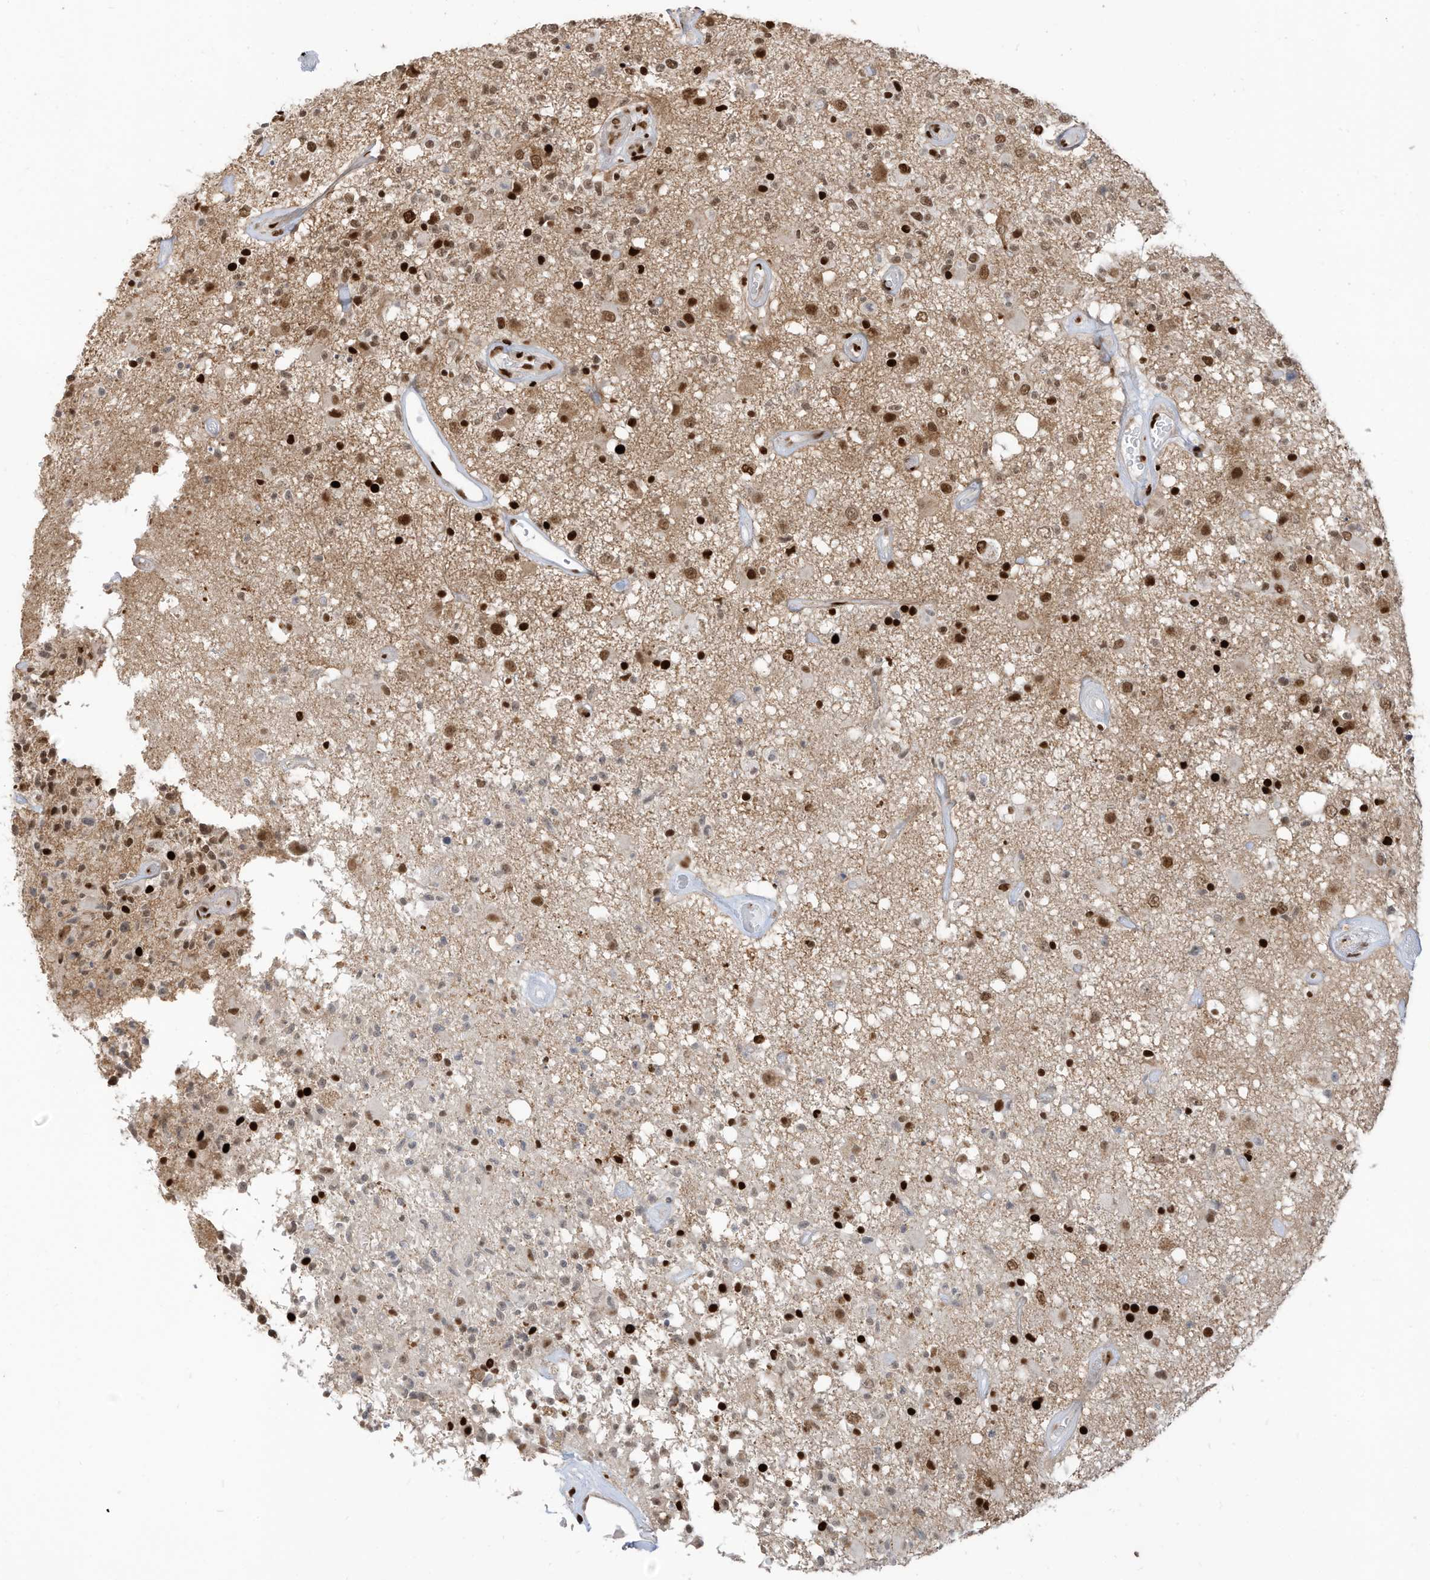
{"staining": {"intensity": "moderate", "quantity": ">75%", "location": "nuclear"}, "tissue": "glioma", "cell_type": "Tumor cells", "image_type": "cancer", "snomed": [{"axis": "morphology", "description": "Glioma, malignant, High grade"}, {"axis": "morphology", "description": "Glioblastoma, NOS"}, {"axis": "topography", "description": "Brain"}], "caption": "The immunohistochemical stain shows moderate nuclear expression in tumor cells of malignant glioma (high-grade) tissue.", "gene": "SAMD15", "patient": {"sex": "male", "age": 60}}